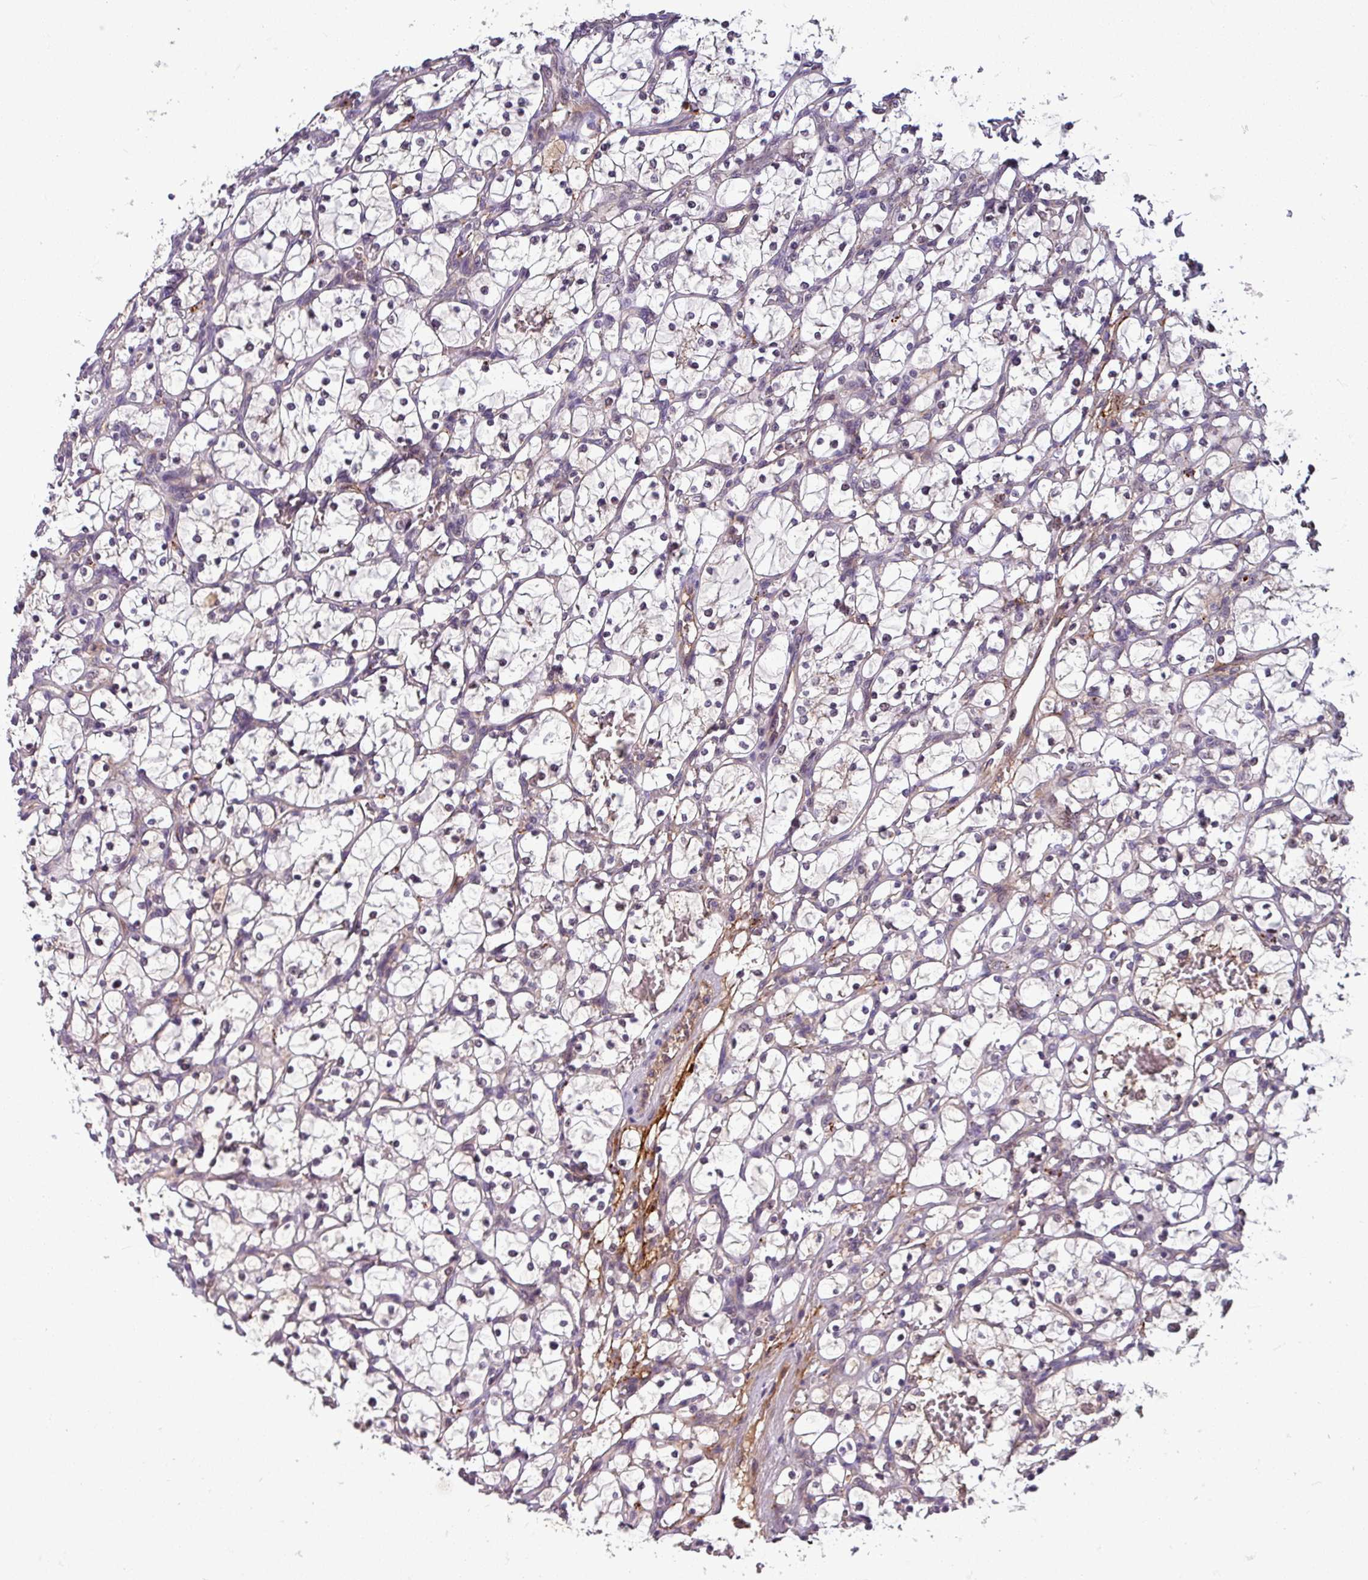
{"staining": {"intensity": "negative", "quantity": "none", "location": "none"}, "tissue": "renal cancer", "cell_type": "Tumor cells", "image_type": "cancer", "snomed": [{"axis": "morphology", "description": "Adenocarcinoma, NOS"}, {"axis": "topography", "description": "Kidney"}], "caption": "A photomicrograph of renal cancer (adenocarcinoma) stained for a protein demonstrates no brown staining in tumor cells.", "gene": "PUS1", "patient": {"sex": "female", "age": 69}}